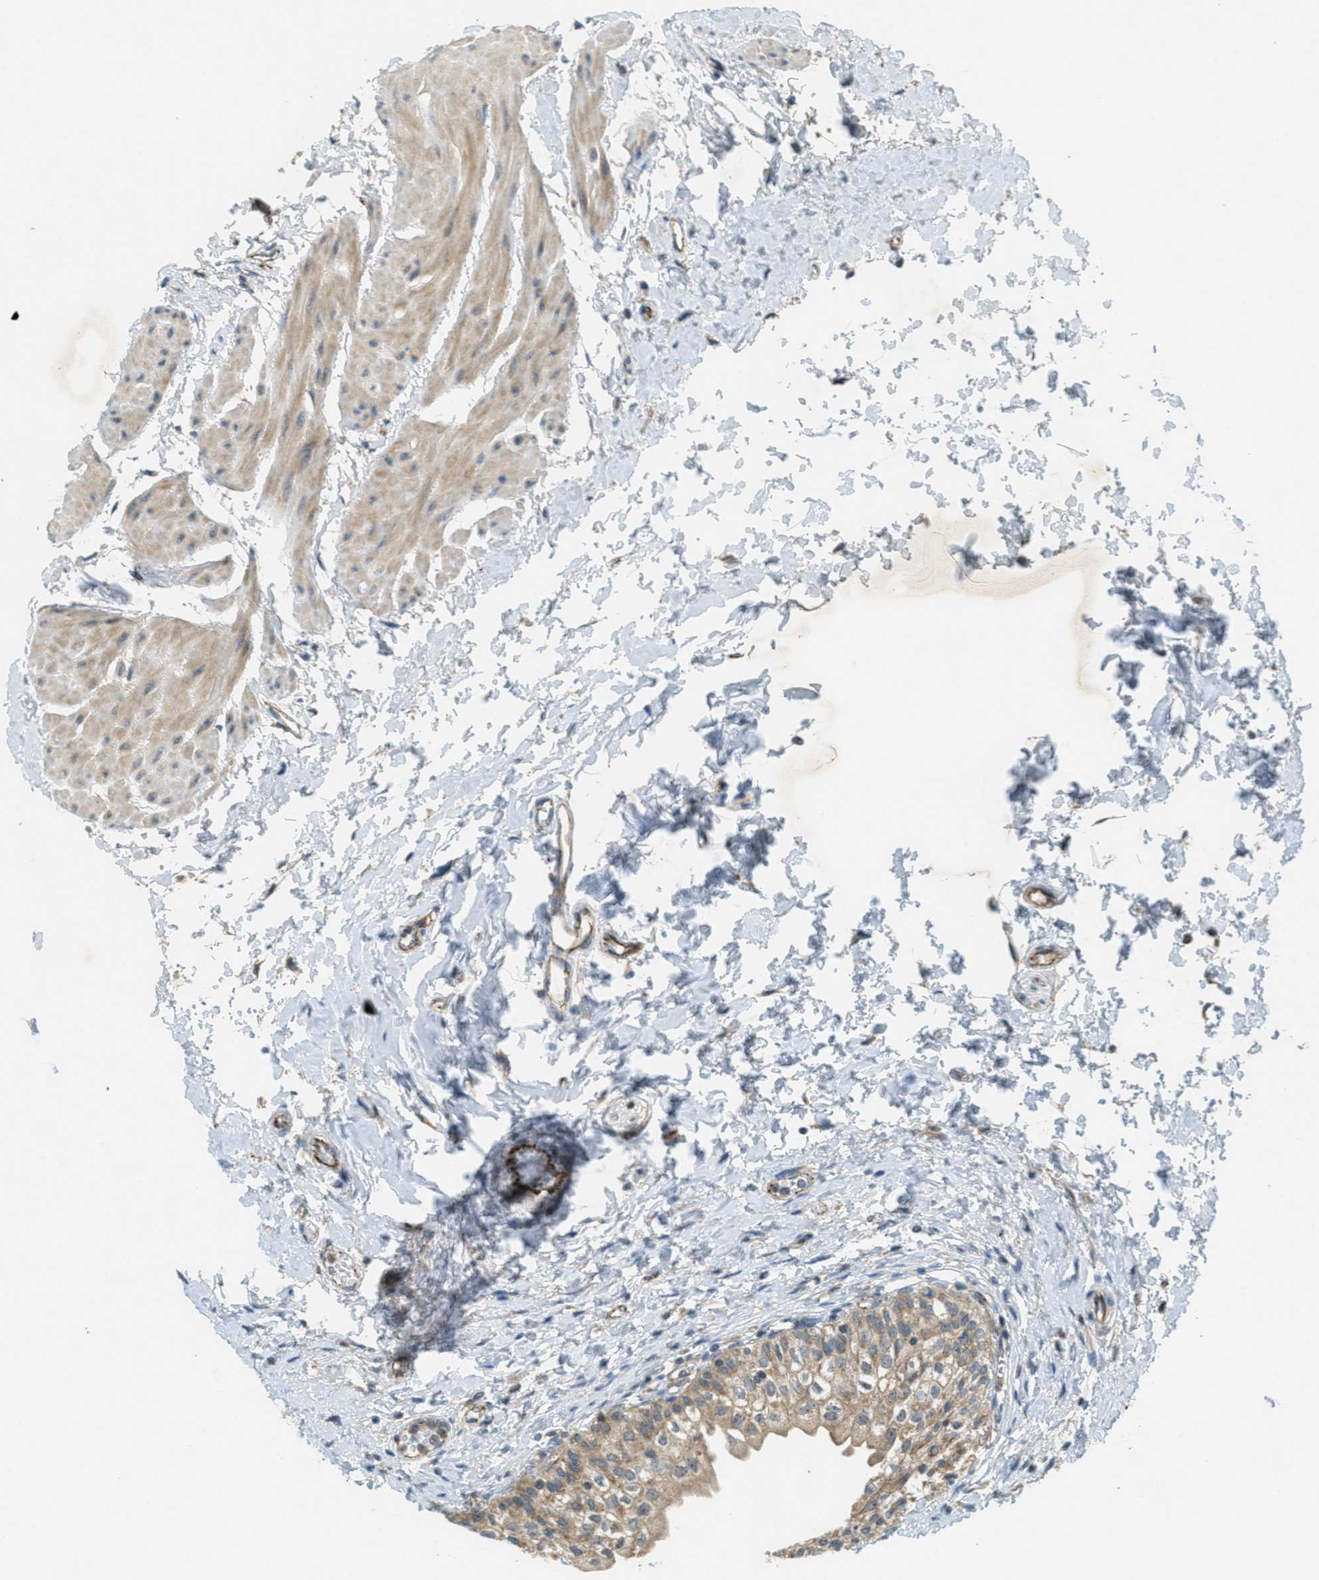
{"staining": {"intensity": "moderate", "quantity": ">75%", "location": "cytoplasmic/membranous"}, "tissue": "urinary bladder", "cell_type": "Urothelial cells", "image_type": "normal", "snomed": [{"axis": "morphology", "description": "Normal tissue, NOS"}, {"axis": "topography", "description": "Urinary bladder"}], "caption": "Protein expression analysis of benign human urinary bladder reveals moderate cytoplasmic/membranous positivity in about >75% of urothelial cells. Immunohistochemistry (ihc) stains the protein in brown and the nuclei are stained blue.", "gene": "JCAD", "patient": {"sex": "male", "age": 55}}